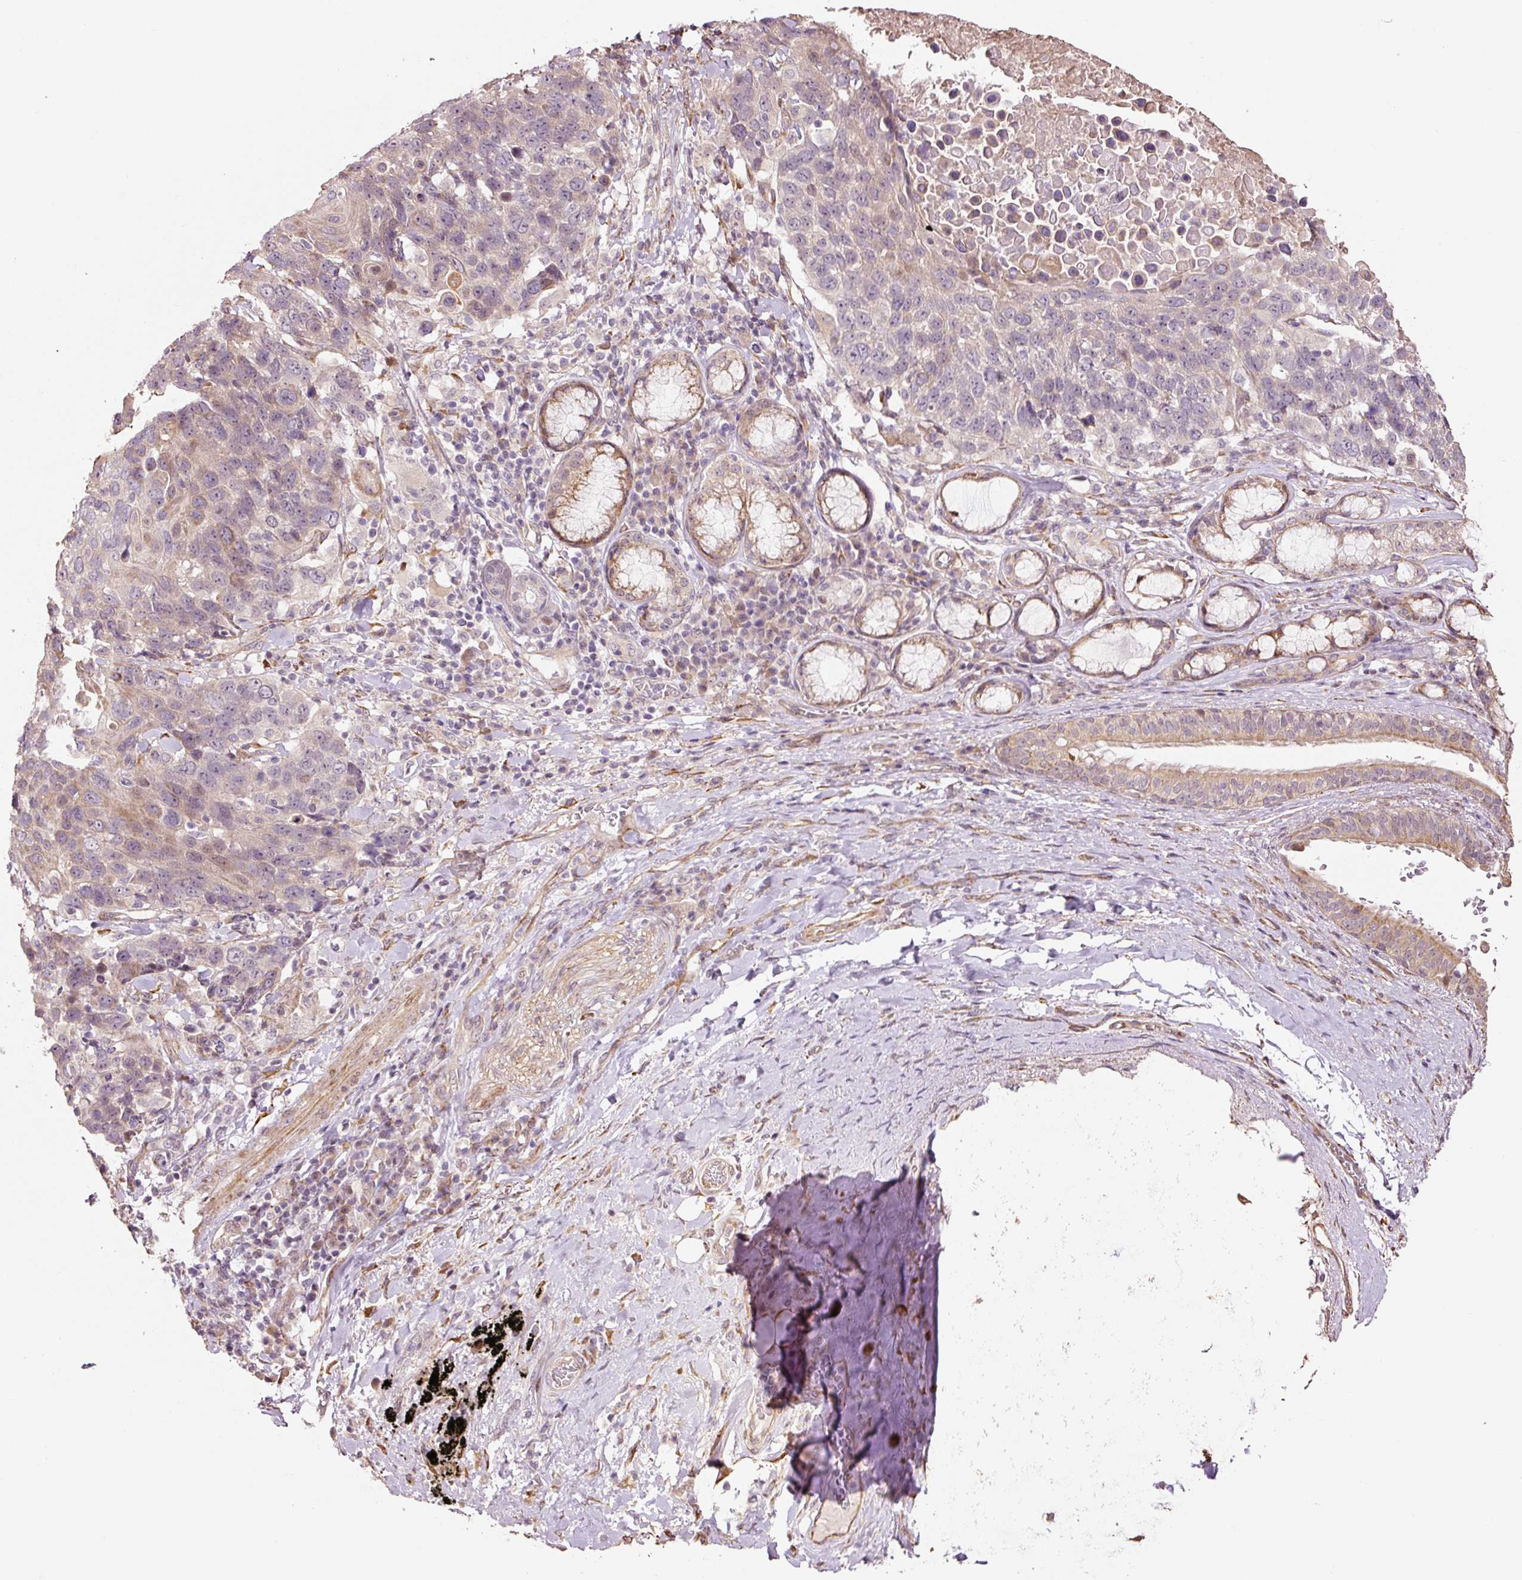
{"staining": {"intensity": "weak", "quantity": "<25%", "location": "cytoplasmic/membranous"}, "tissue": "lung cancer", "cell_type": "Tumor cells", "image_type": "cancer", "snomed": [{"axis": "morphology", "description": "Squamous cell carcinoma, NOS"}, {"axis": "topography", "description": "Lung"}], "caption": "Immunohistochemical staining of human lung cancer (squamous cell carcinoma) demonstrates no significant positivity in tumor cells.", "gene": "ETF1", "patient": {"sex": "male", "age": 66}}